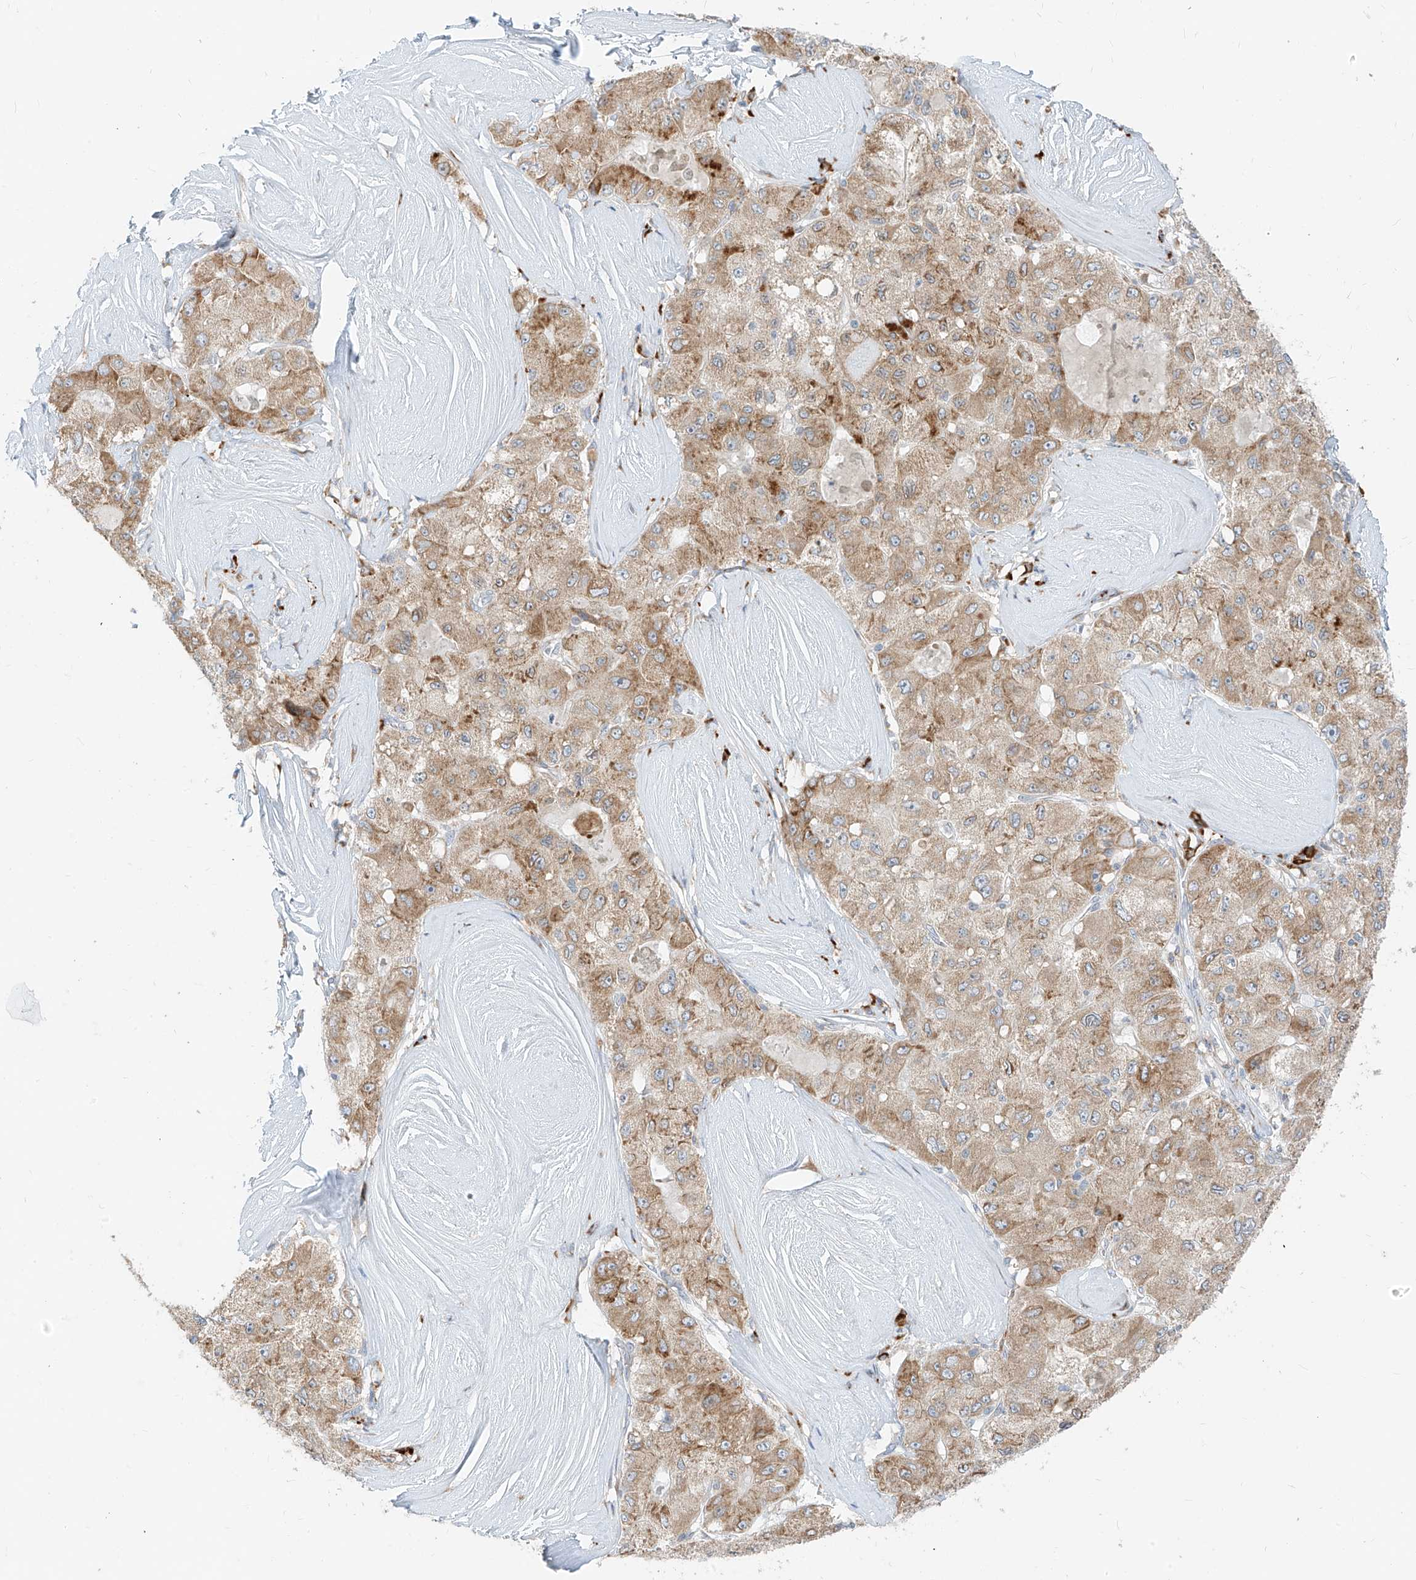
{"staining": {"intensity": "moderate", "quantity": ">75%", "location": "cytoplasmic/membranous"}, "tissue": "liver cancer", "cell_type": "Tumor cells", "image_type": "cancer", "snomed": [{"axis": "morphology", "description": "Carcinoma, Hepatocellular, NOS"}, {"axis": "topography", "description": "Liver"}], "caption": "Tumor cells exhibit medium levels of moderate cytoplasmic/membranous positivity in about >75% of cells in liver cancer.", "gene": "STT3A", "patient": {"sex": "male", "age": 80}}